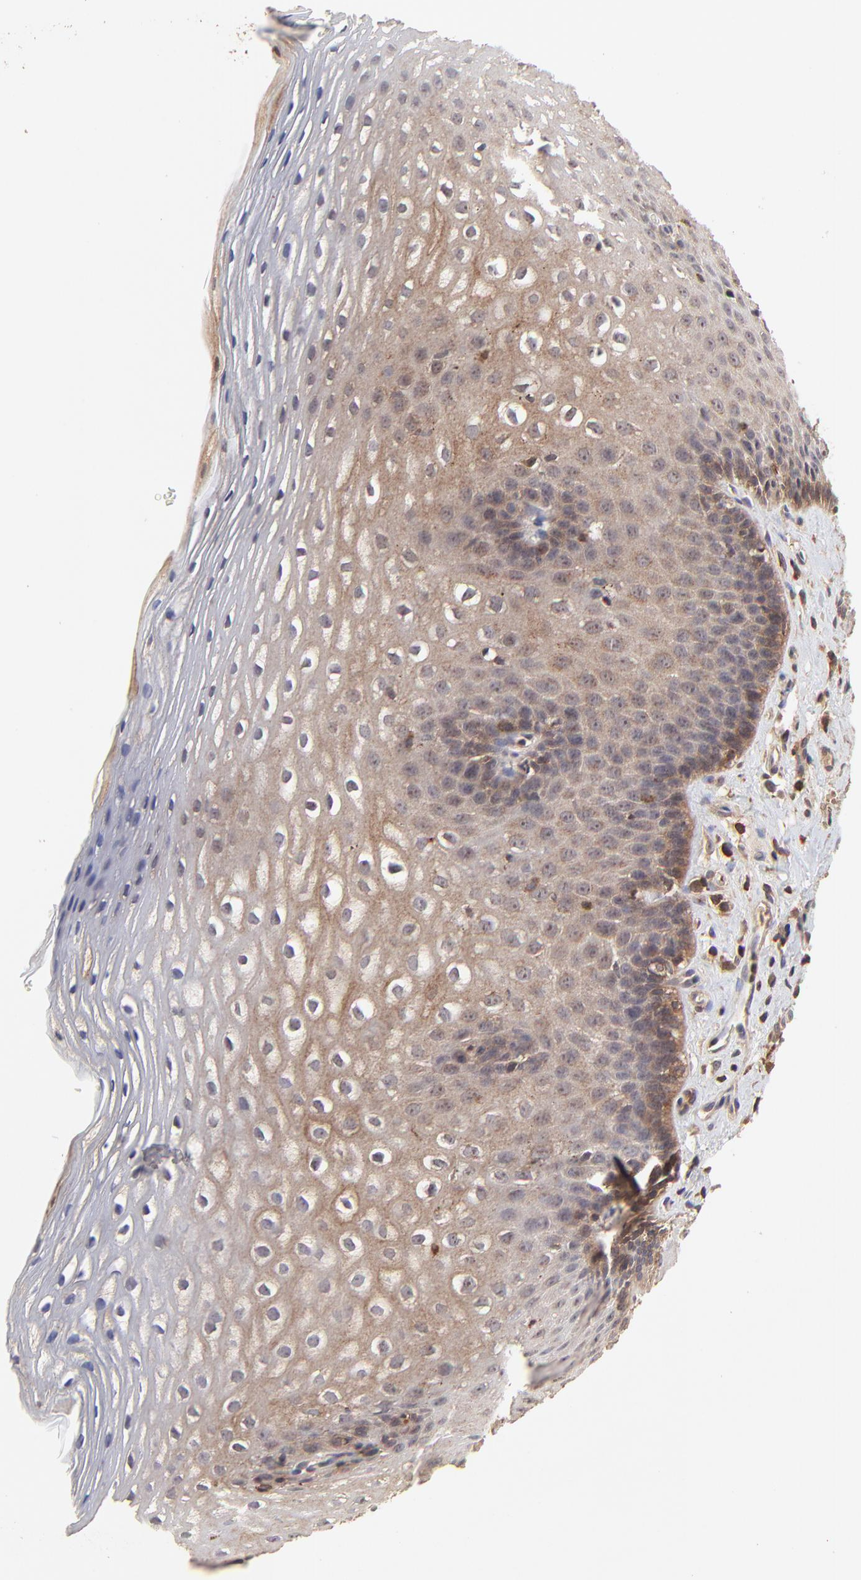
{"staining": {"intensity": "moderate", "quantity": "25%-75%", "location": "cytoplasmic/membranous"}, "tissue": "esophagus", "cell_type": "Squamous epithelial cells", "image_type": "normal", "snomed": [{"axis": "morphology", "description": "Normal tissue, NOS"}, {"axis": "topography", "description": "Esophagus"}], "caption": "This is an image of immunohistochemistry (IHC) staining of unremarkable esophagus, which shows moderate staining in the cytoplasmic/membranous of squamous epithelial cells.", "gene": "STON2", "patient": {"sex": "female", "age": 70}}